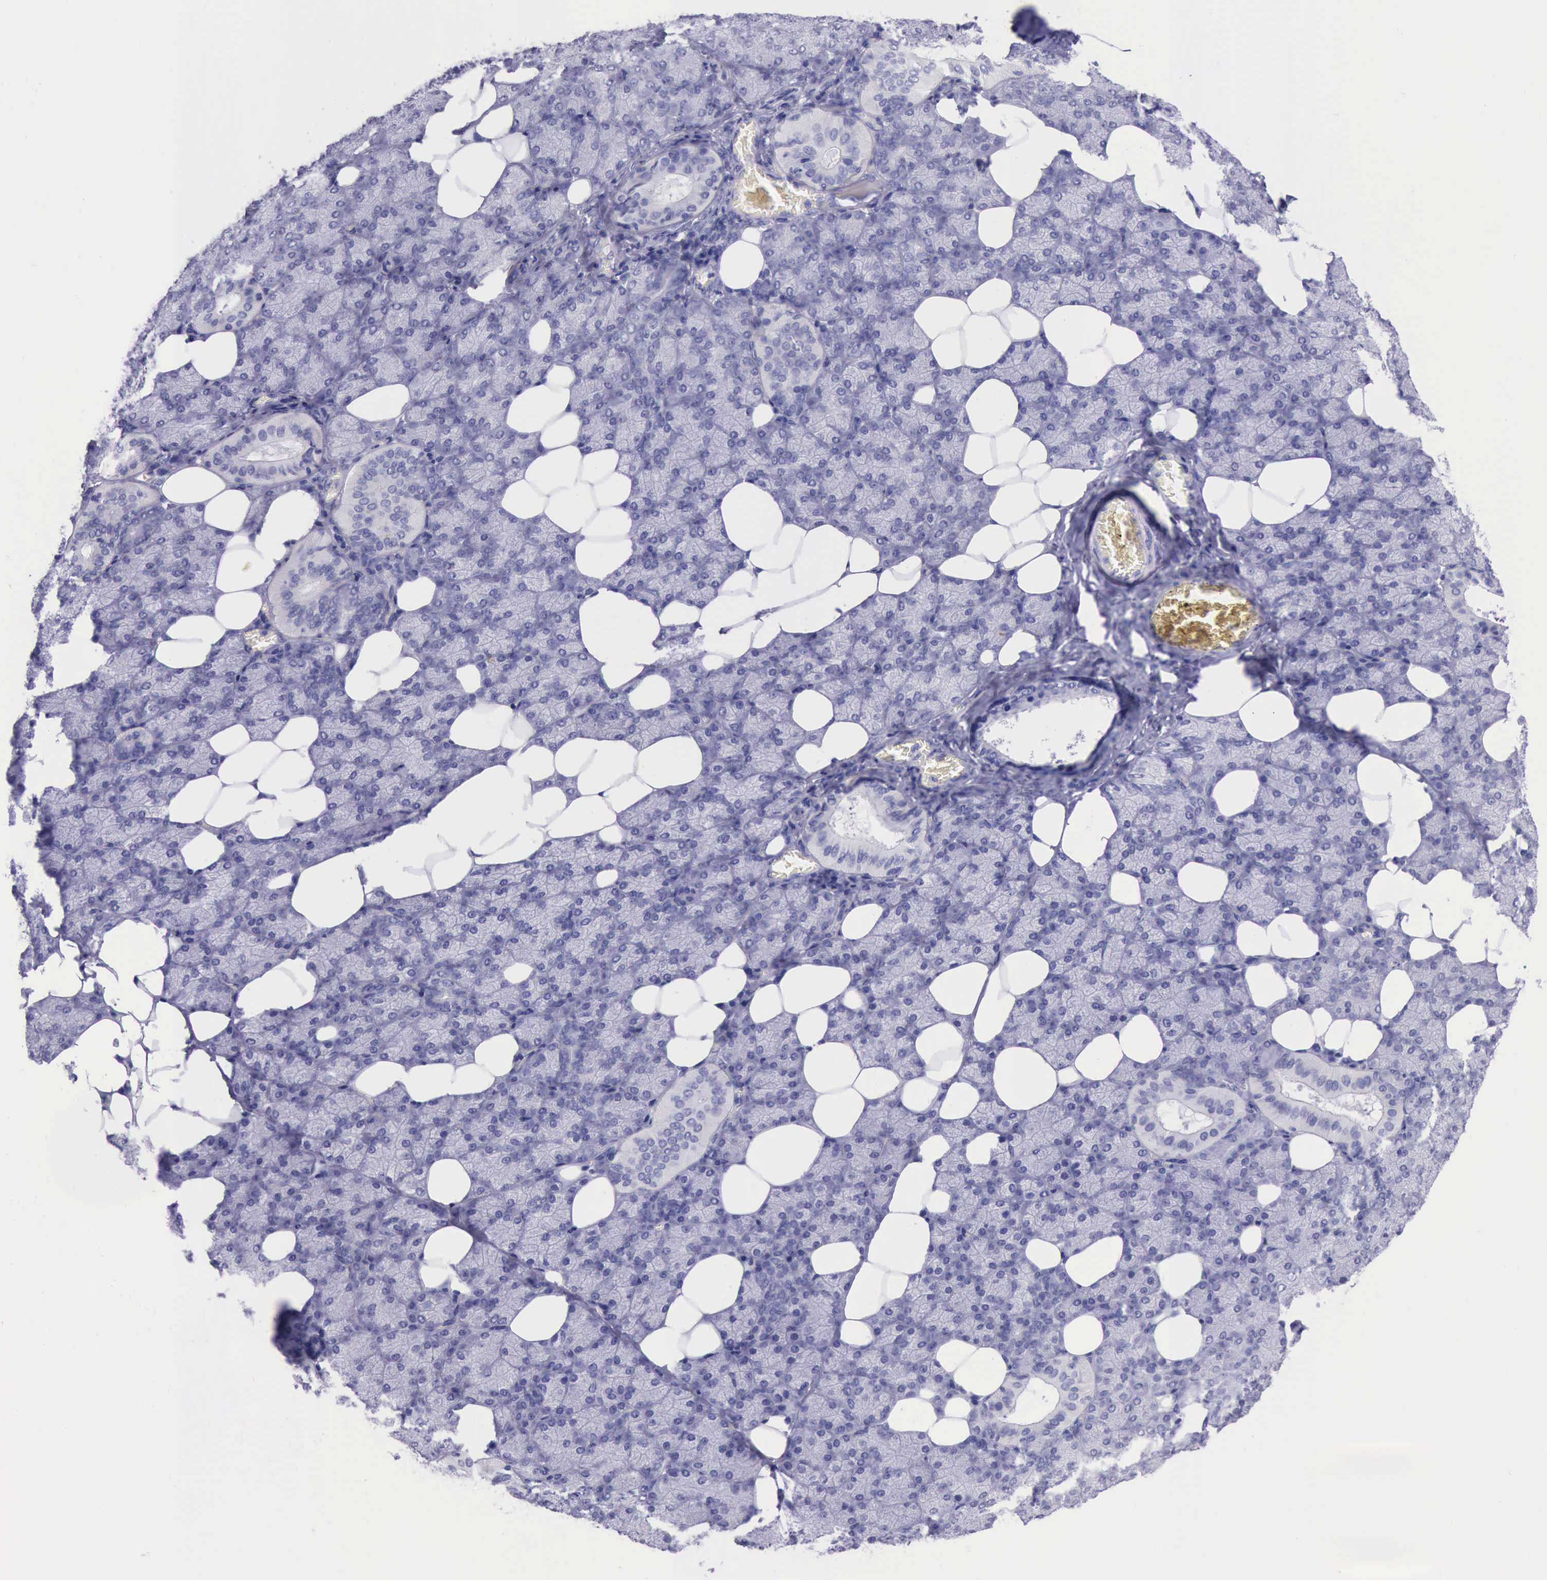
{"staining": {"intensity": "negative", "quantity": "none", "location": "none"}, "tissue": "salivary gland", "cell_type": "Glandular cells", "image_type": "normal", "snomed": [{"axis": "morphology", "description": "Normal tissue, NOS"}, {"axis": "topography", "description": "Lymph node"}, {"axis": "topography", "description": "Salivary gland"}], "caption": "Immunohistochemical staining of normal human salivary gland exhibits no significant staining in glandular cells.", "gene": "LRFN5", "patient": {"sex": "male", "age": 8}}